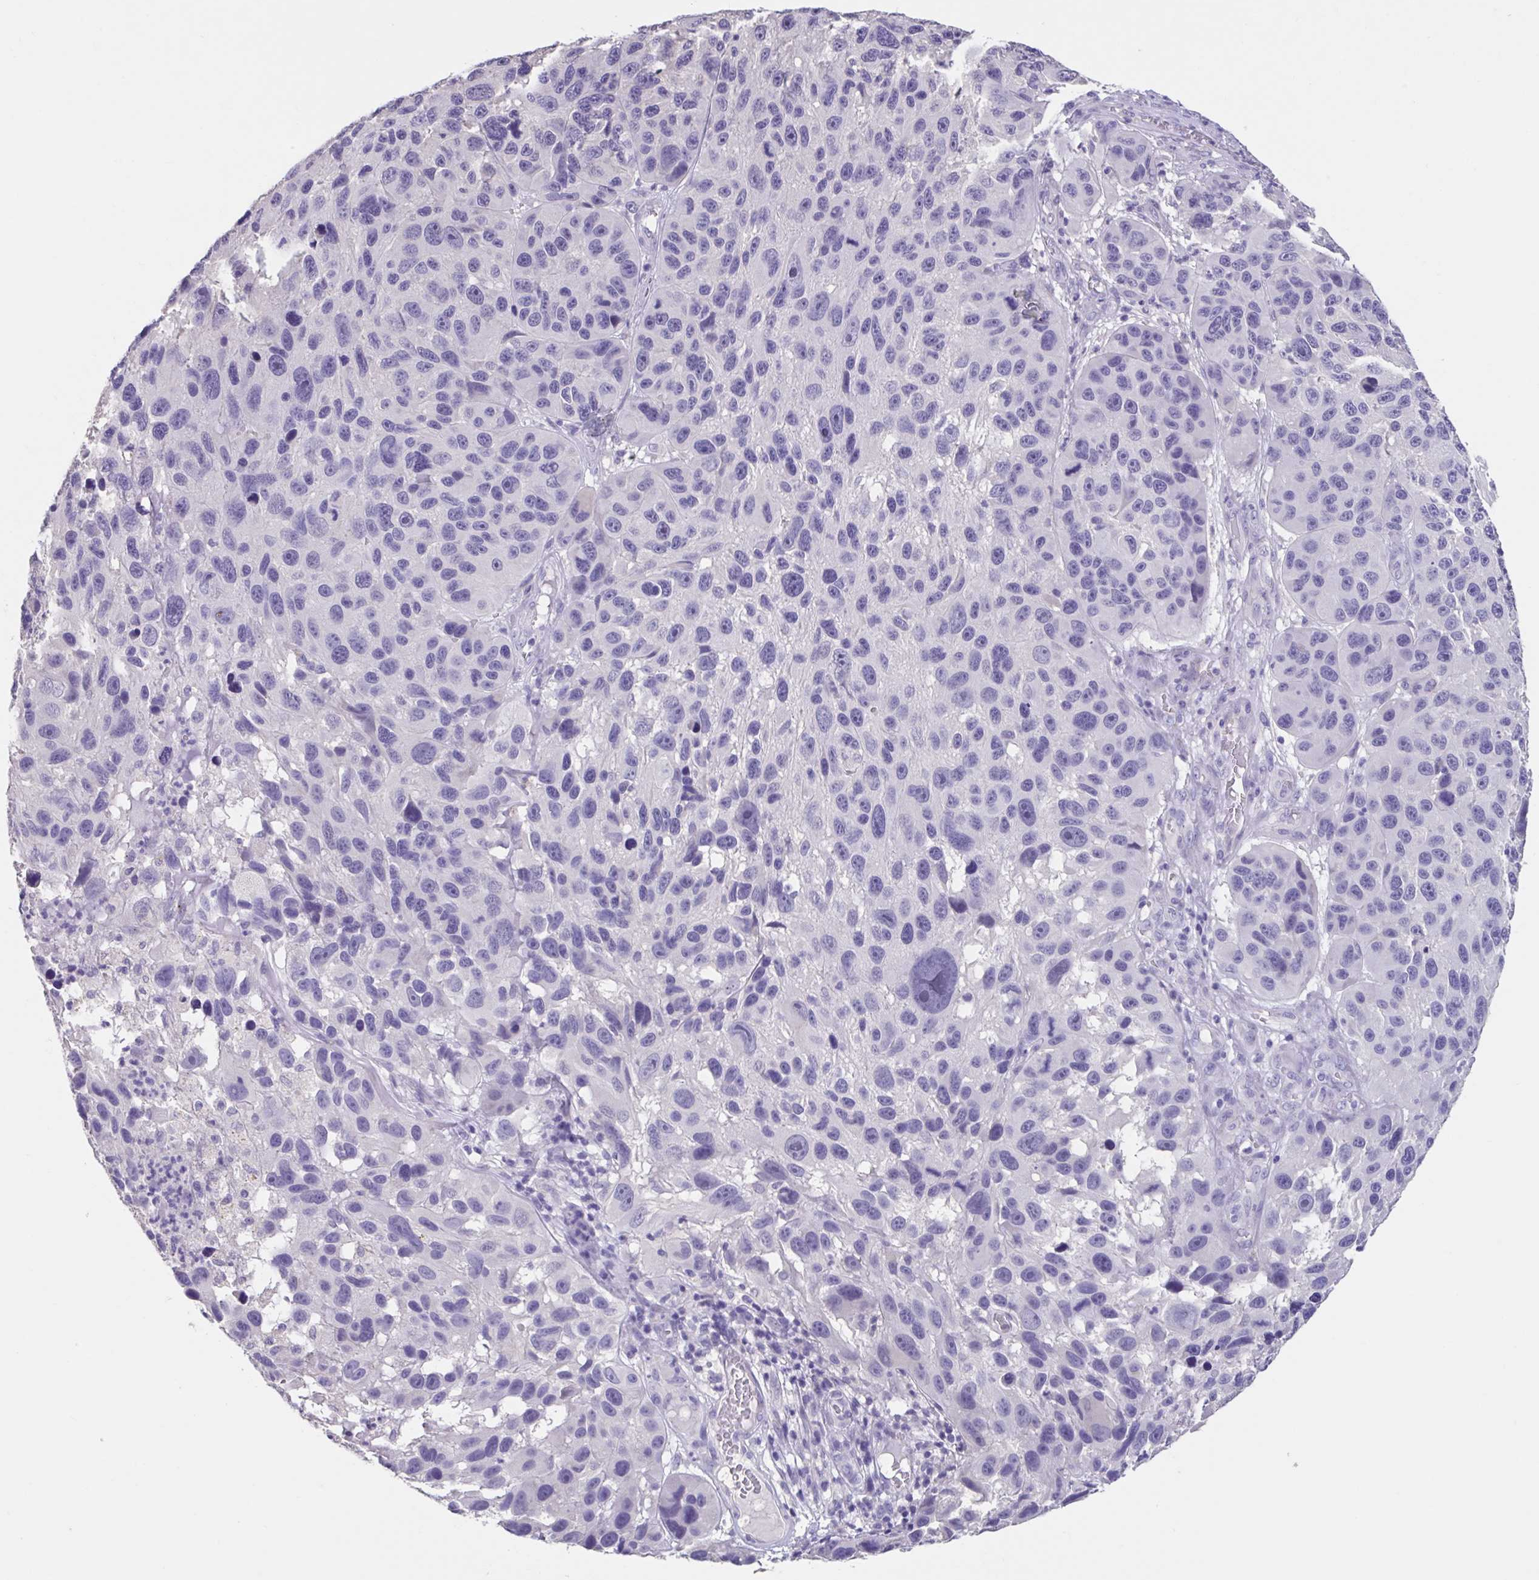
{"staining": {"intensity": "negative", "quantity": "none", "location": "none"}, "tissue": "melanoma", "cell_type": "Tumor cells", "image_type": "cancer", "snomed": [{"axis": "morphology", "description": "Malignant melanoma, NOS"}, {"axis": "topography", "description": "Skin"}], "caption": "Tumor cells show no significant expression in malignant melanoma. (Stains: DAB (3,3'-diaminobenzidine) immunohistochemistry with hematoxylin counter stain, Microscopy: brightfield microscopy at high magnification).", "gene": "GPR162", "patient": {"sex": "male", "age": 53}}